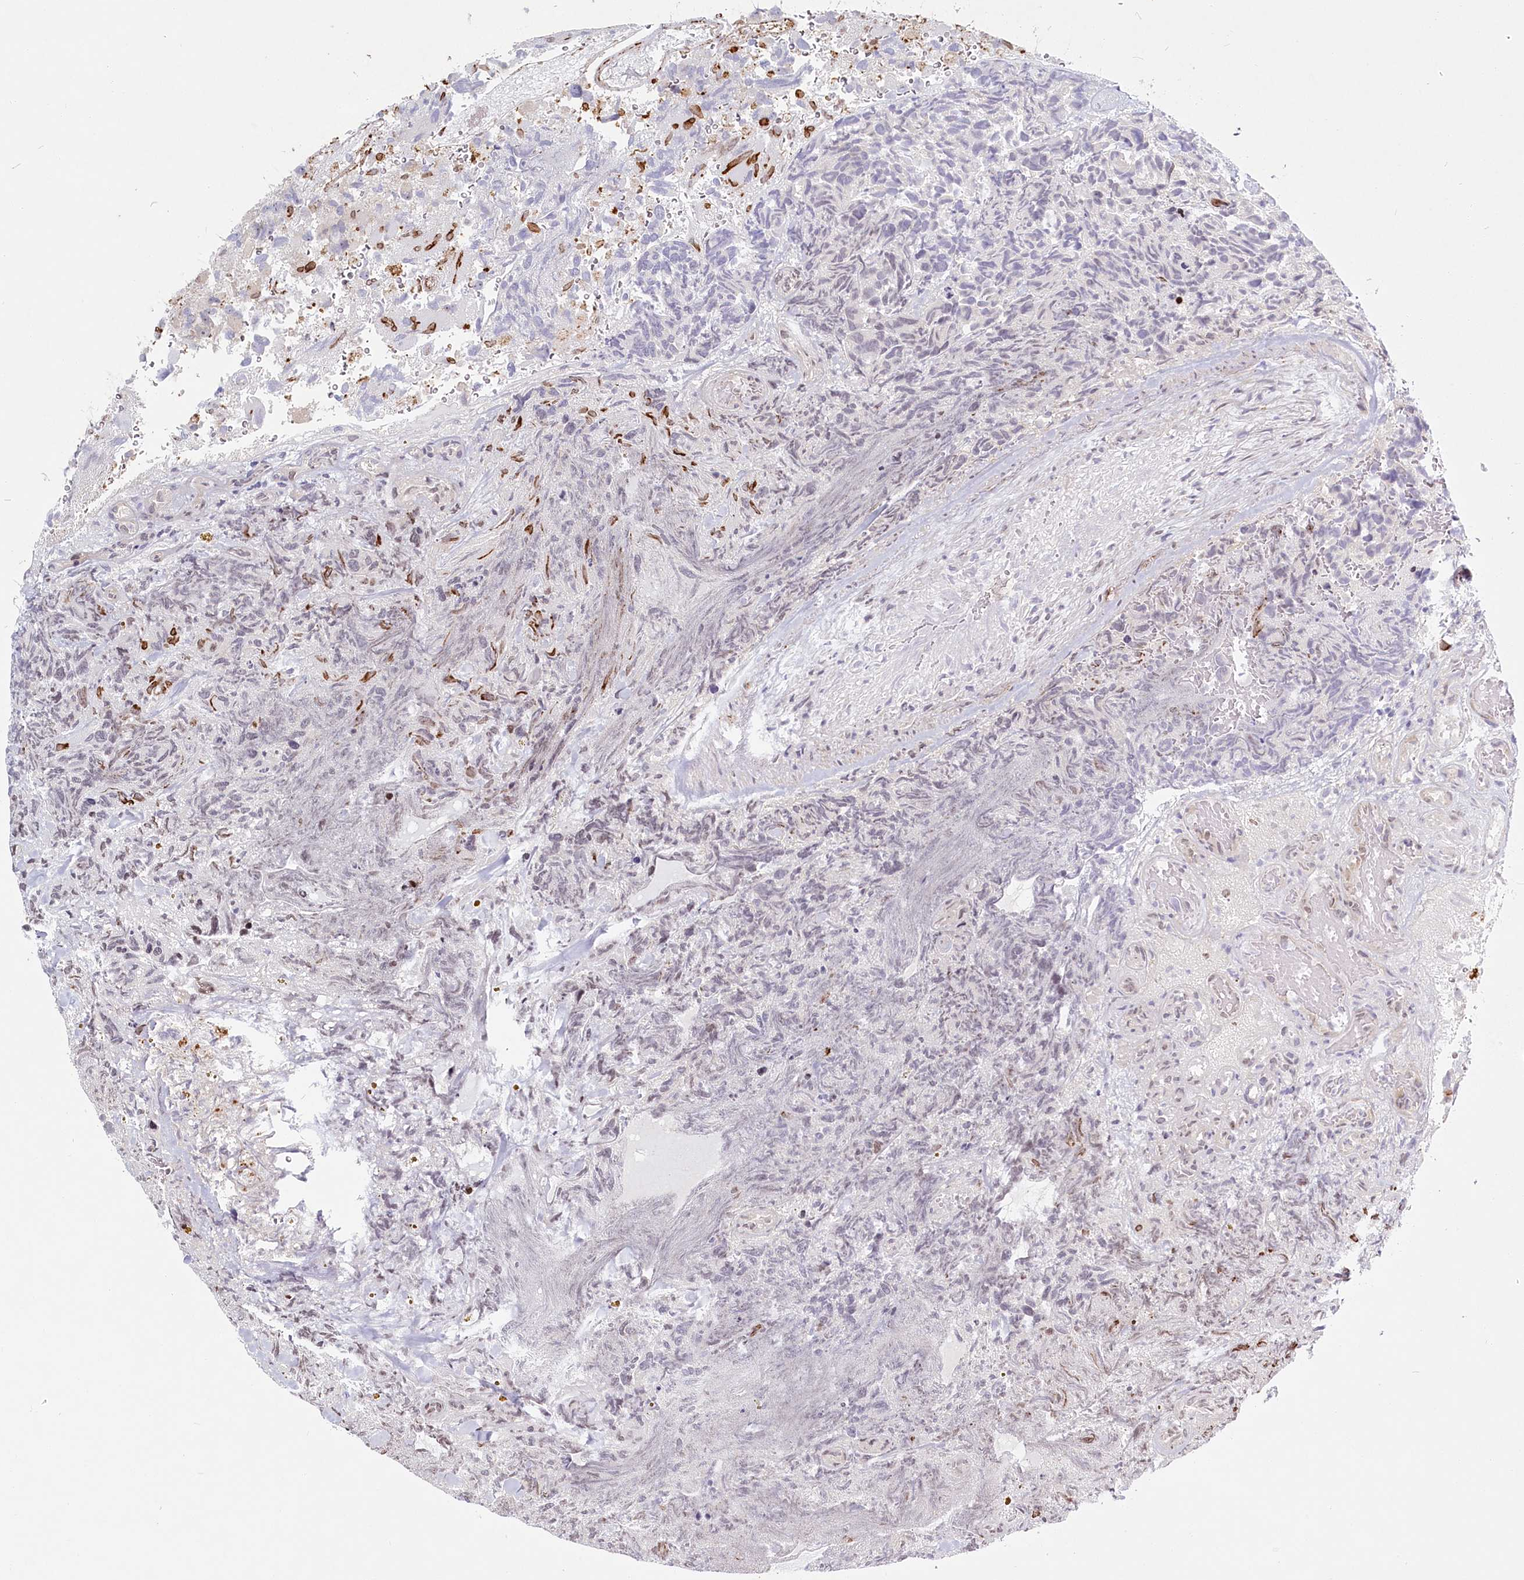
{"staining": {"intensity": "moderate", "quantity": "<25%", "location": "cytoplasmic/membranous,nuclear"}, "tissue": "glioma", "cell_type": "Tumor cells", "image_type": "cancer", "snomed": [{"axis": "morphology", "description": "Glioma, malignant, High grade"}, {"axis": "topography", "description": "Brain"}], "caption": "Glioma stained with a protein marker demonstrates moderate staining in tumor cells.", "gene": "SPINK13", "patient": {"sex": "male", "age": 69}}